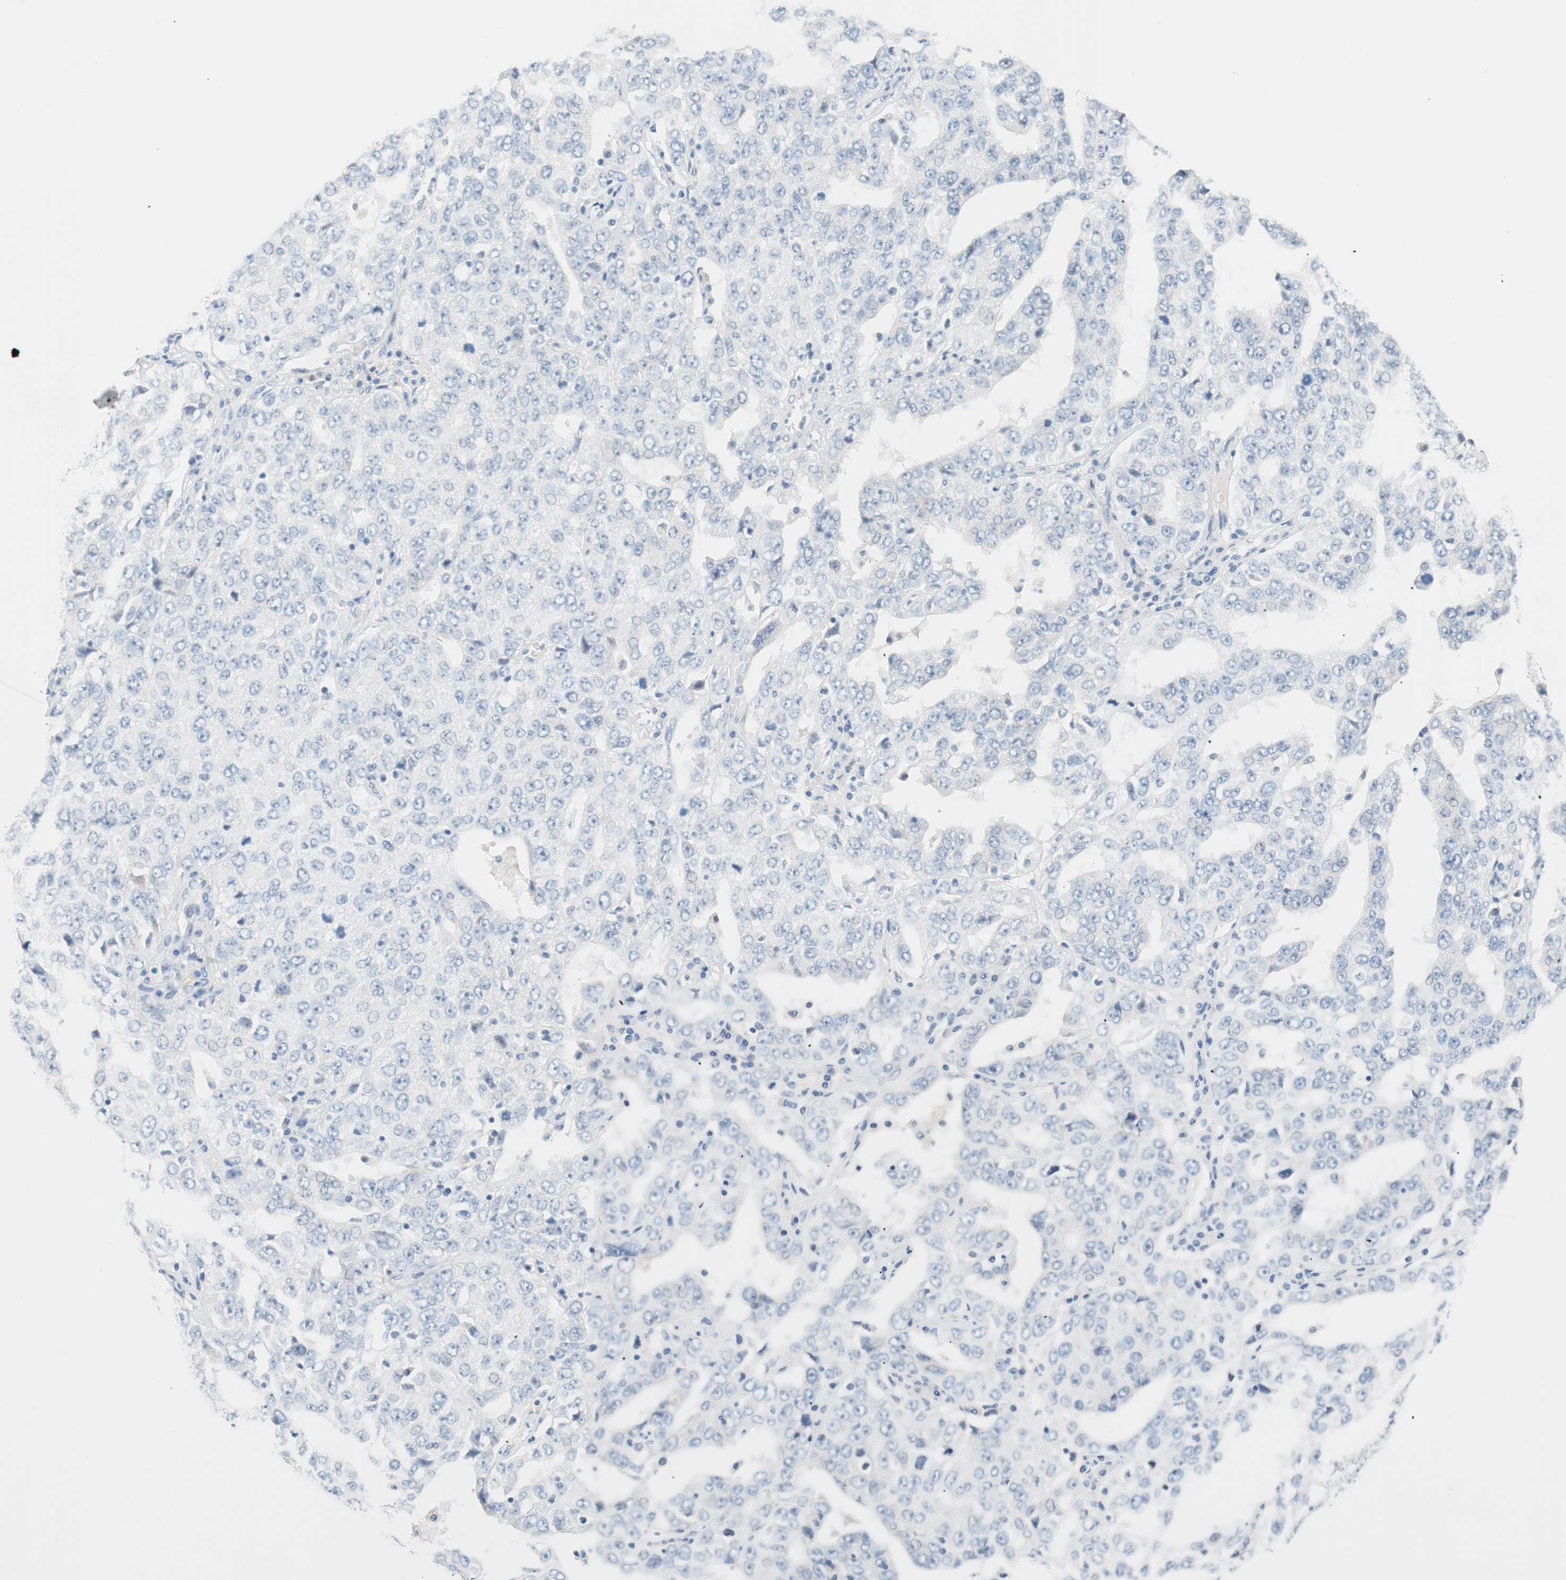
{"staining": {"intensity": "weak", "quantity": "<25%", "location": "nuclear"}, "tissue": "ovarian cancer", "cell_type": "Tumor cells", "image_type": "cancer", "snomed": [{"axis": "morphology", "description": "Carcinoma, endometroid"}, {"axis": "topography", "description": "Ovary"}], "caption": "A high-resolution micrograph shows IHC staining of endometroid carcinoma (ovarian), which displays no significant positivity in tumor cells. (Immunohistochemistry (ihc), brightfield microscopy, high magnification).", "gene": "FOSL1", "patient": {"sex": "female", "age": 62}}